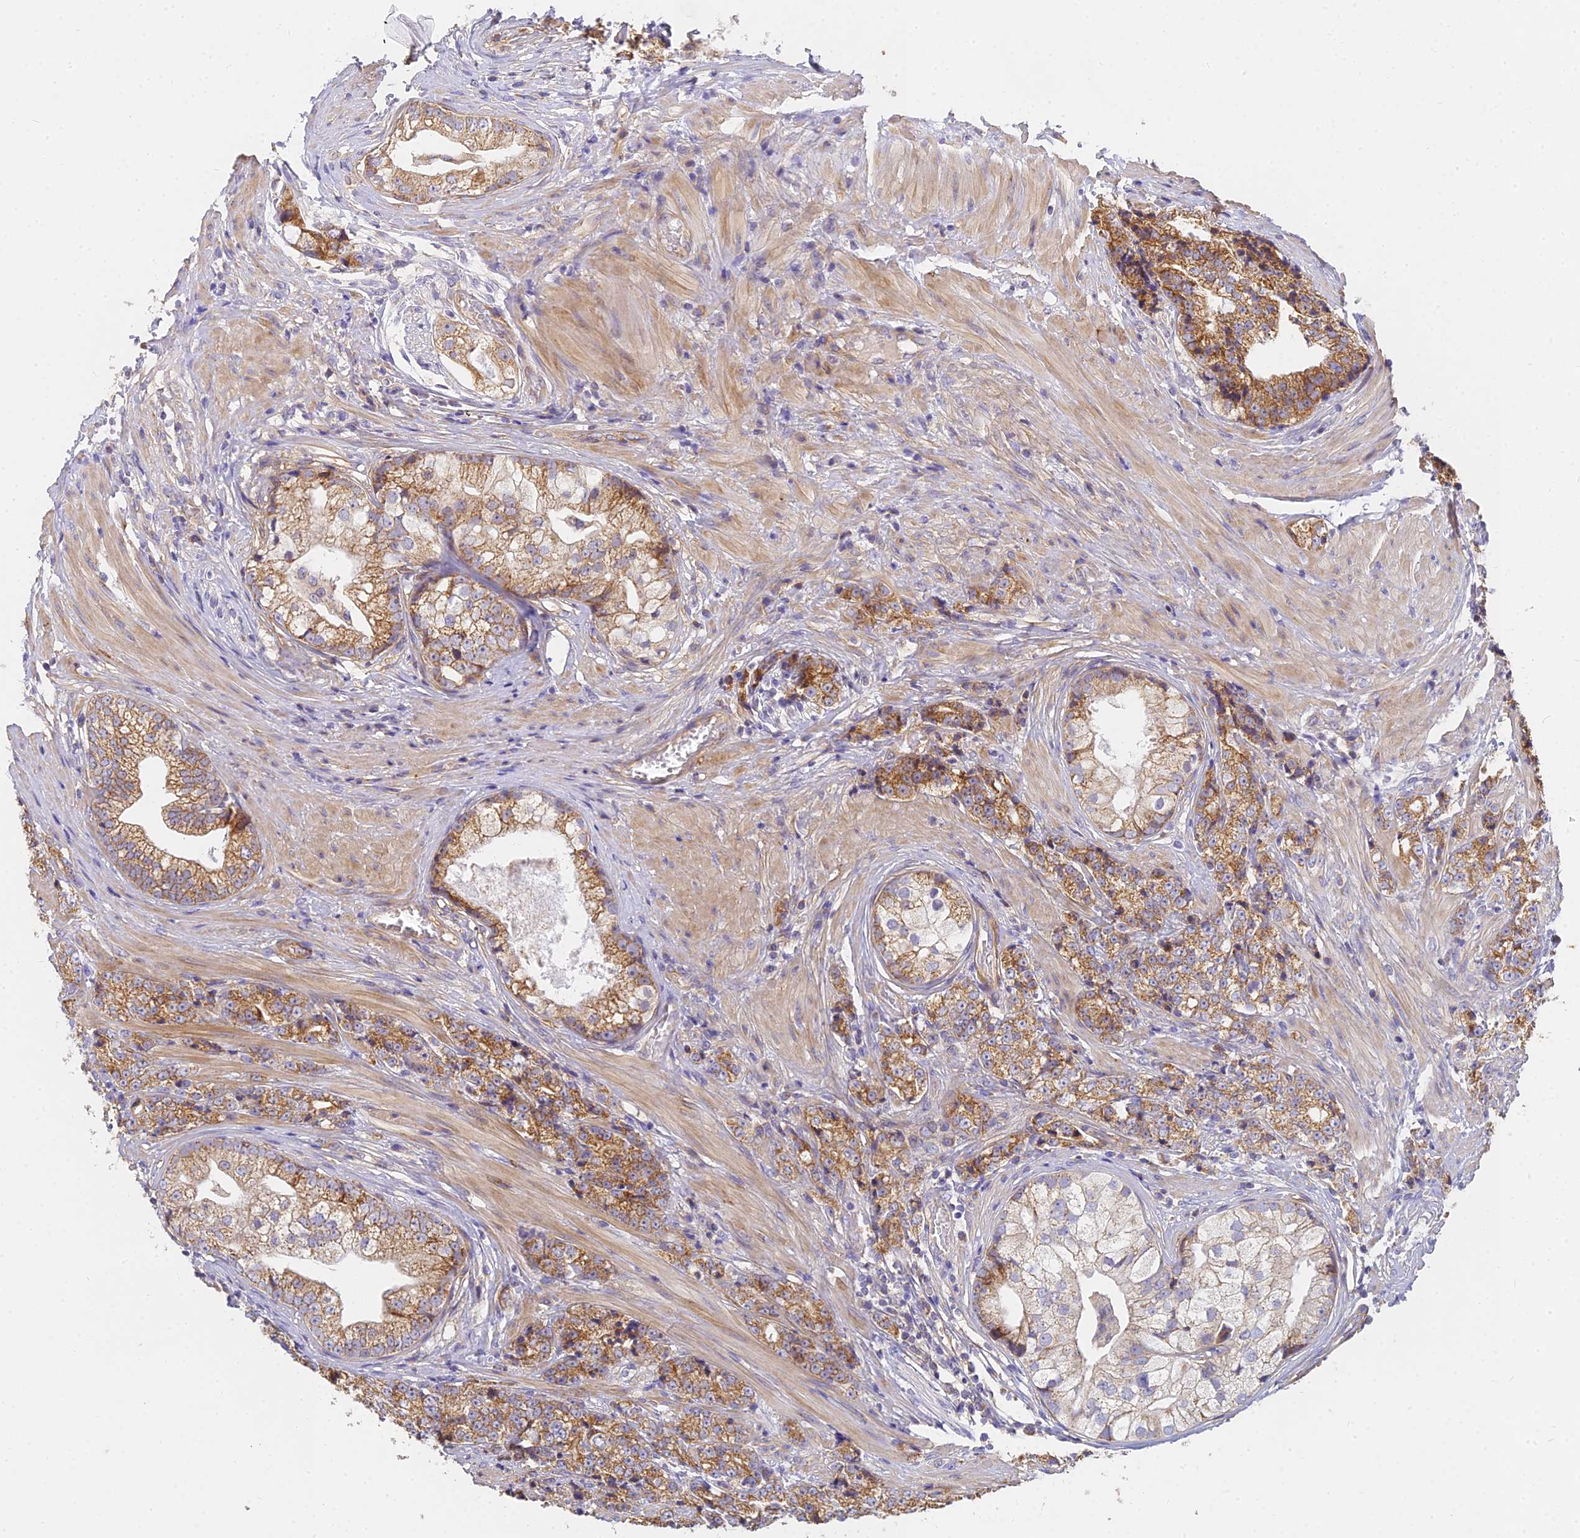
{"staining": {"intensity": "moderate", "quantity": ">75%", "location": "cytoplasmic/membranous"}, "tissue": "prostate cancer", "cell_type": "Tumor cells", "image_type": "cancer", "snomed": [{"axis": "morphology", "description": "Adenocarcinoma, High grade"}, {"axis": "topography", "description": "Prostate"}], "caption": "The immunohistochemical stain highlights moderate cytoplasmic/membranous positivity in tumor cells of adenocarcinoma (high-grade) (prostate) tissue.", "gene": "MRPL15", "patient": {"sex": "male", "age": 69}}